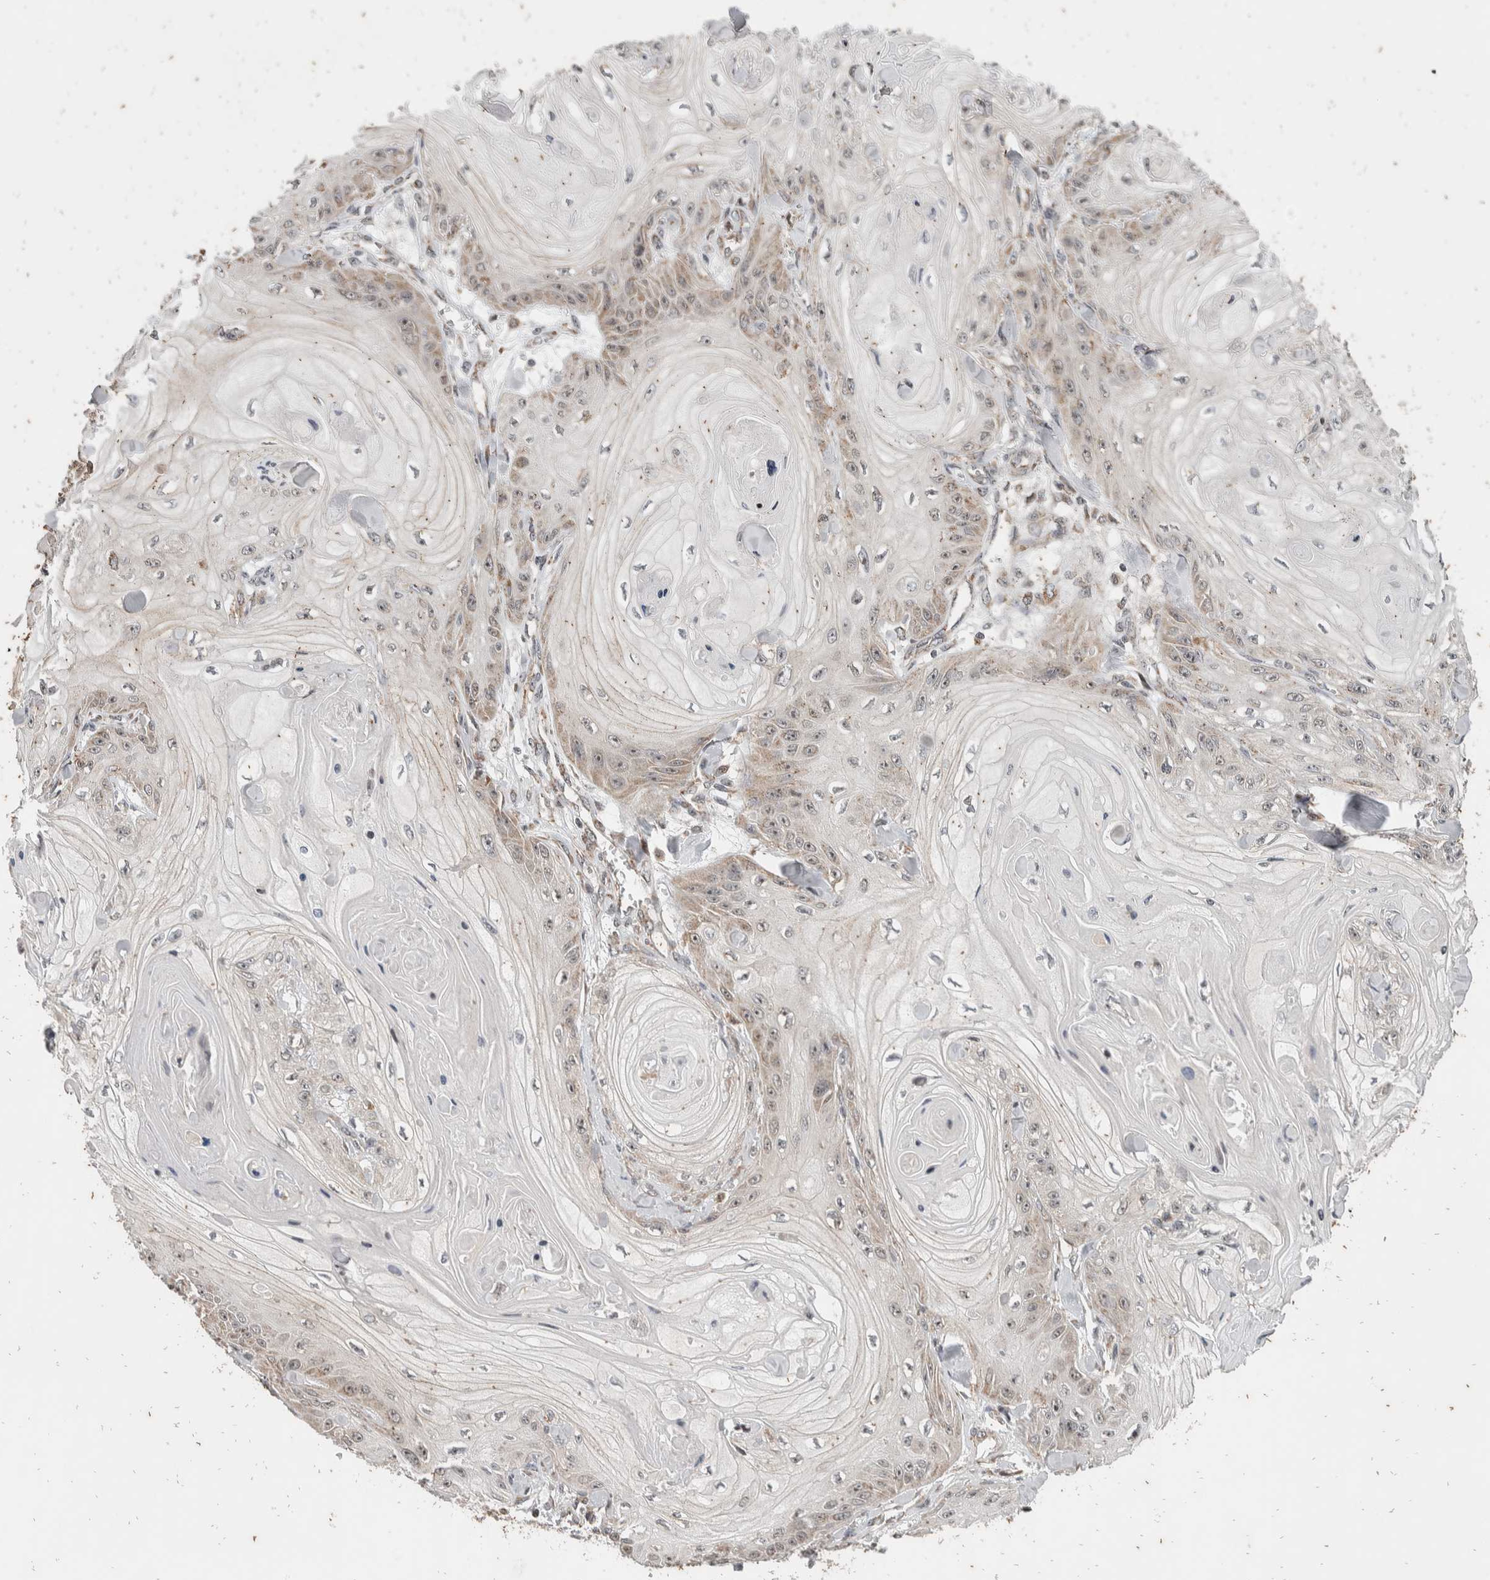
{"staining": {"intensity": "weak", "quantity": "25%-75%", "location": "cytoplasmic/membranous,nuclear"}, "tissue": "skin cancer", "cell_type": "Tumor cells", "image_type": "cancer", "snomed": [{"axis": "morphology", "description": "Squamous cell carcinoma, NOS"}, {"axis": "topography", "description": "Skin"}], "caption": "An immunohistochemistry micrograph of tumor tissue is shown. Protein staining in brown highlights weak cytoplasmic/membranous and nuclear positivity in squamous cell carcinoma (skin) within tumor cells. Nuclei are stained in blue.", "gene": "ATXN7L1", "patient": {"sex": "male", "age": 74}}